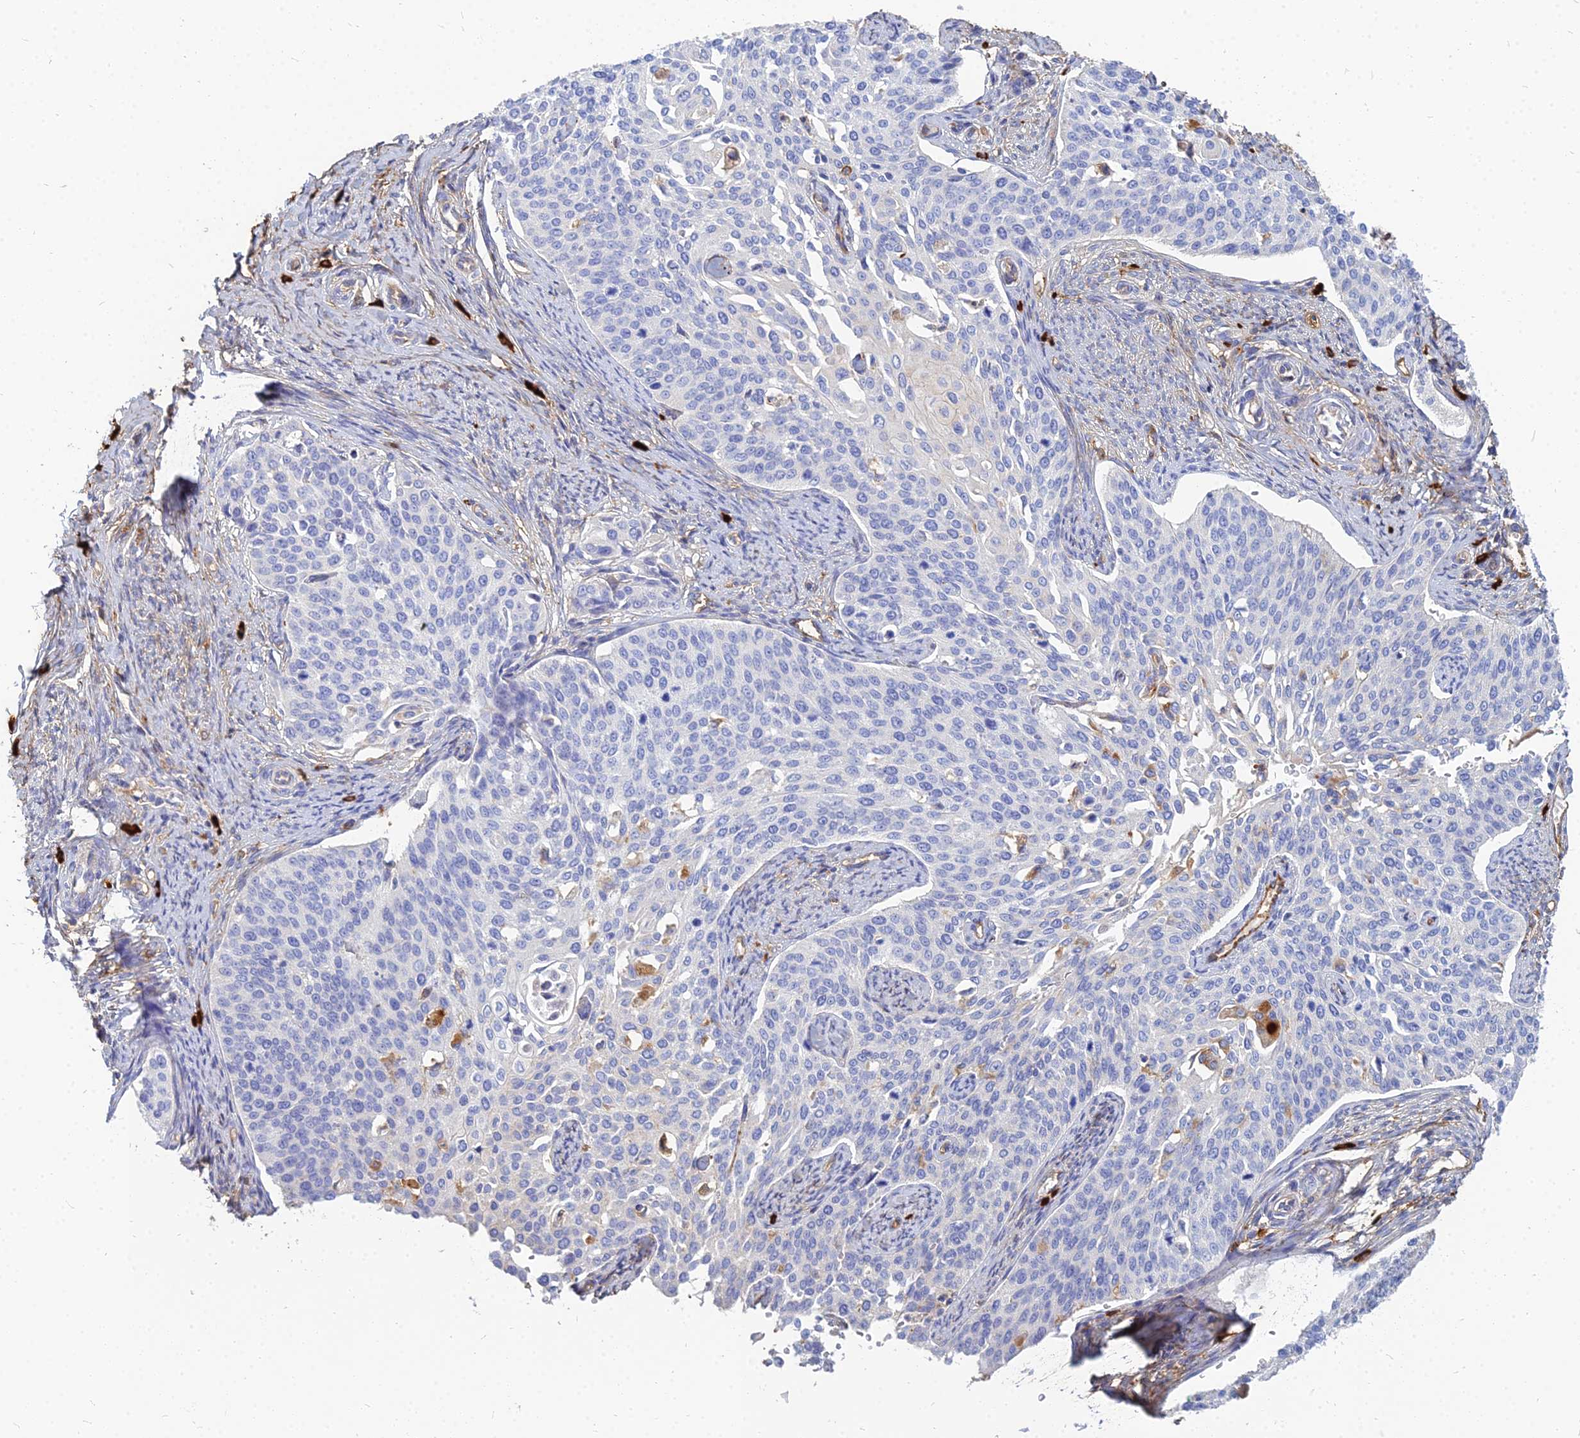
{"staining": {"intensity": "negative", "quantity": "none", "location": "none"}, "tissue": "cervical cancer", "cell_type": "Tumor cells", "image_type": "cancer", "snomed": [{"axis": "morphology", "description": "Squamous cell carcinoma, NOS"}, {"axis": "topography", "description": "Cervix"}], "caption": "Squamous cell carcinoma (cervical) was stained to show a protein in brown. There is no significant staining in tumor cells.", "gene": "VAT1", "patient": {"sex": "female", "age": 44}}